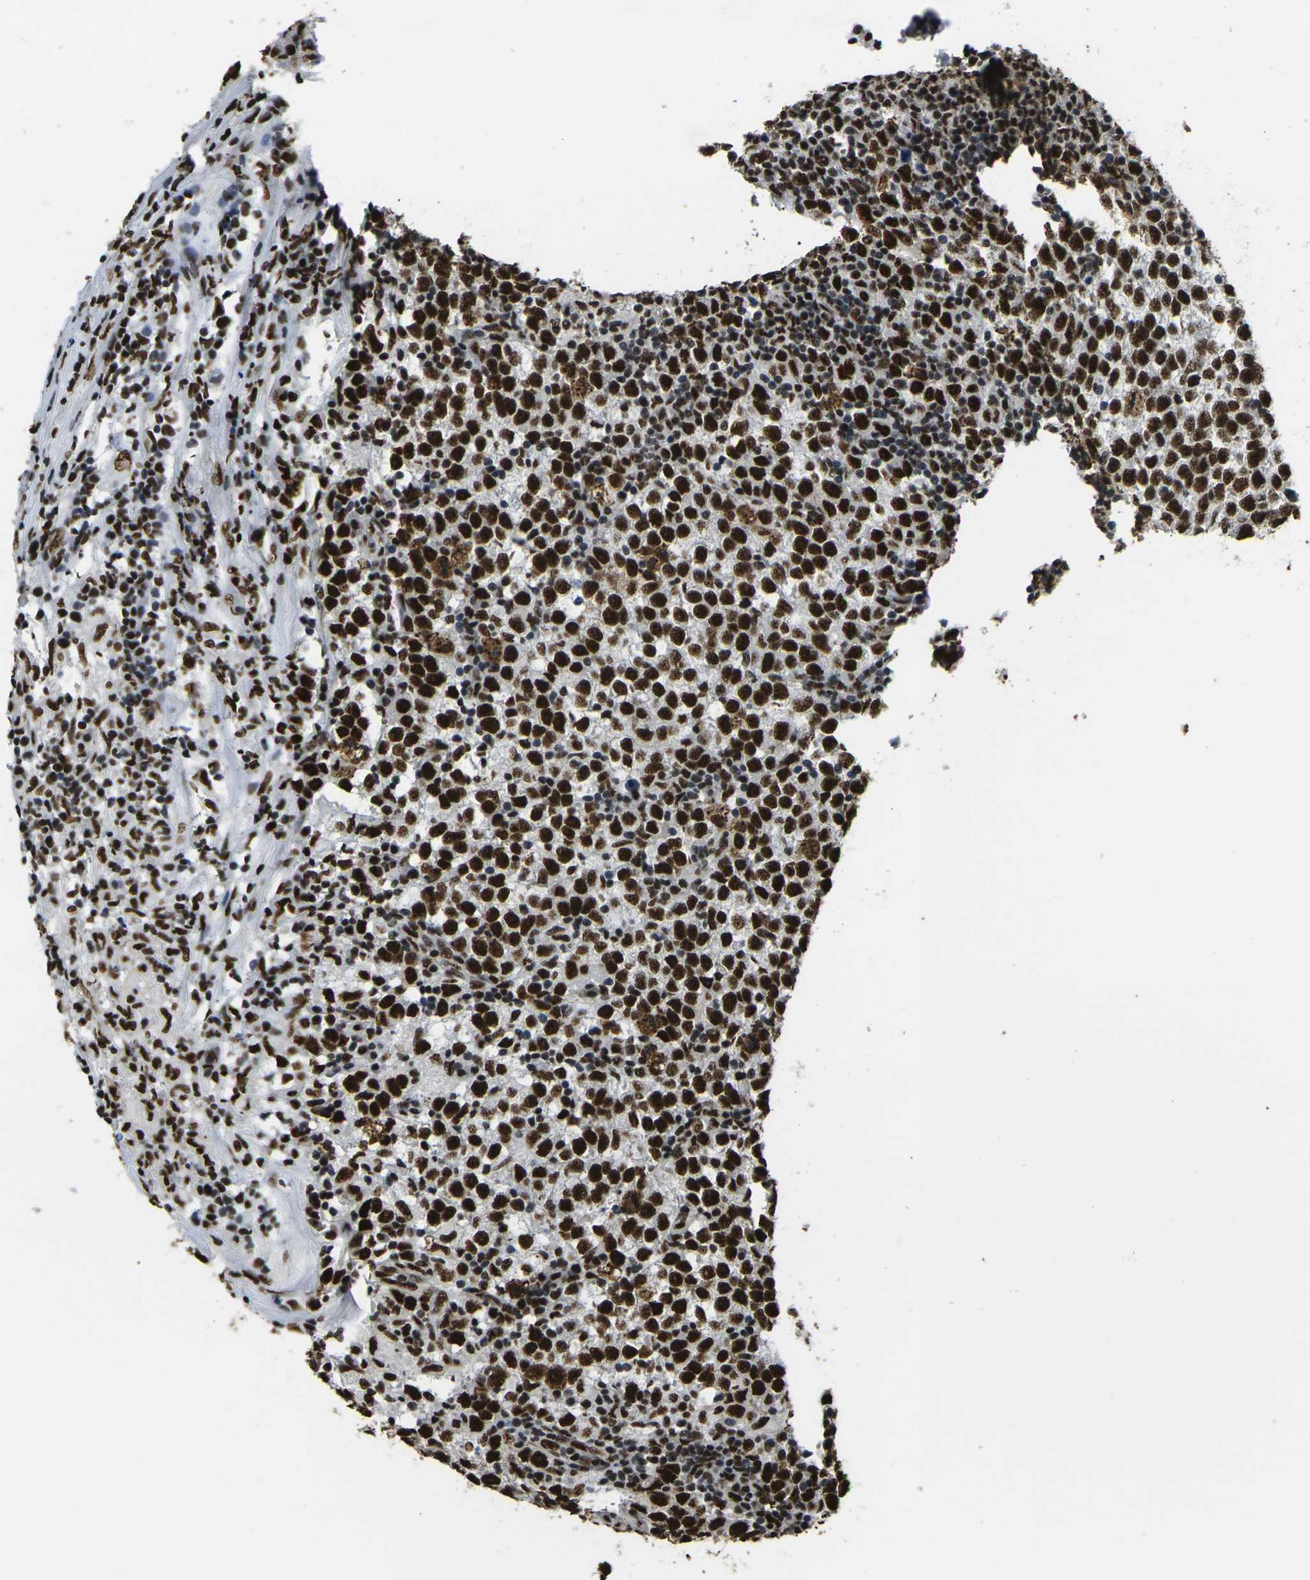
{"staining": {"intensity": "strong", "quantity": ">75%", "location": "nuclear"}, "tissue": "testis cancer", "cell_type": "Tumor cells", "image_type": "cancer", "snomed": [{"axis": "morphology", "description": "Seminoma, NOS"}, {"axis": "topography", "description": "Testis"}], "caption": "Immunohistochemical staining of testis cancer (seminoma) reveals high levels of strong nuclear expression in about >75% of tumor cells.", "gene": "SMARCC1", "patient": {"sex": "male", "age": 43}}